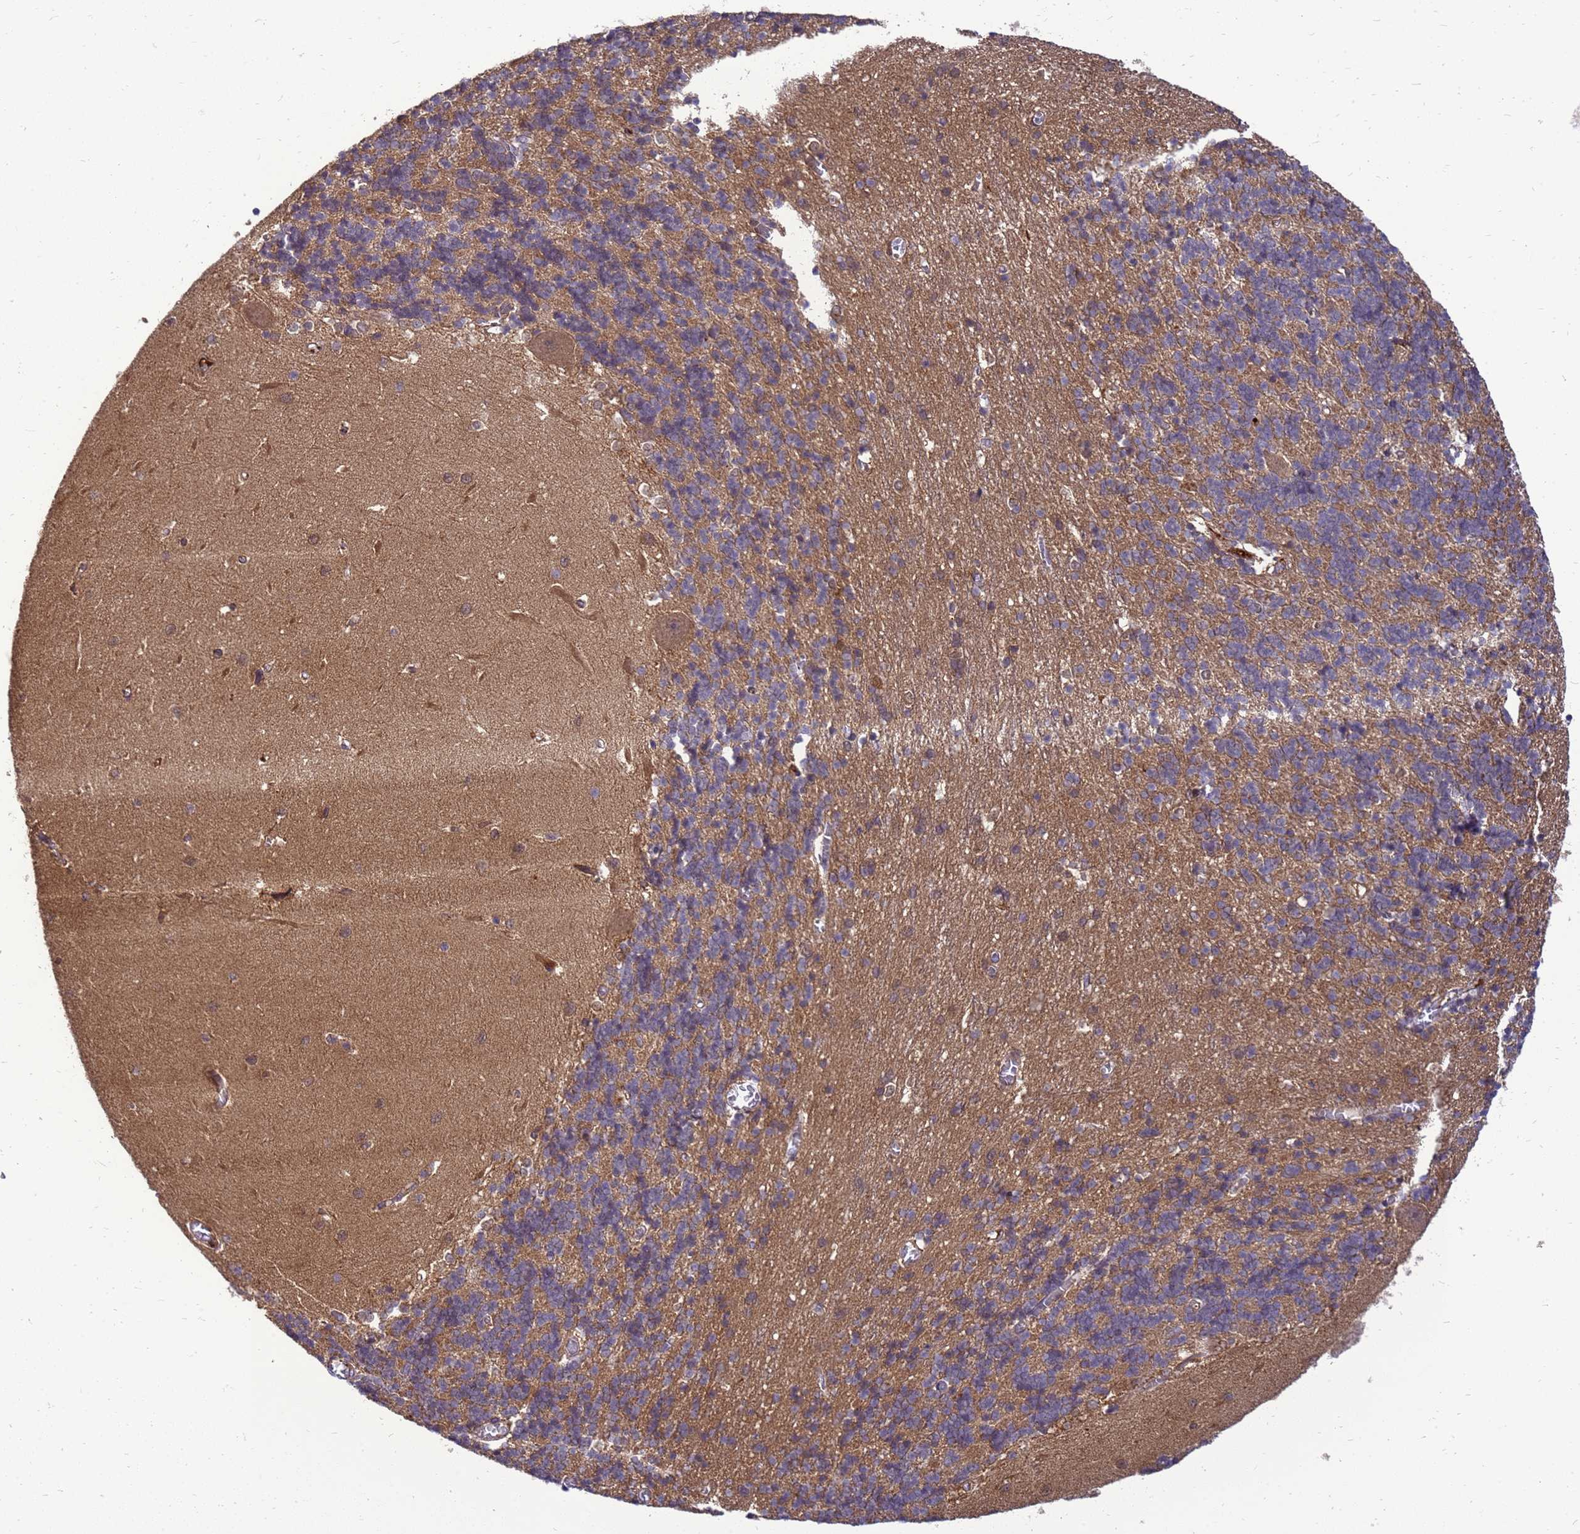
{"staining": {"intensity": "weak", "quantity": ">75%", "location": "cytoplasmic/membranous"}, "tissue": "cerebellum", "cell_type": "Cells in granular layer", "image_type": "normal", "snomed": [{"axis": "morphology", "description": "Normal tissue, NOS"}, {"axis": "topography", "description": "Cerebellum"}], "caption": "IHC micrograph of benign cerebellum: human cerebellum stained using immunohistochemistry (IHC) shows low levels of weak protein expression localized specifically in the cytoplasmic/membranous of cells in granular layer, appearing as a cytoplasmic/membranous brown color.", "gene": "ENOPH1", "patient": {"sex": "male", "age": 37}}